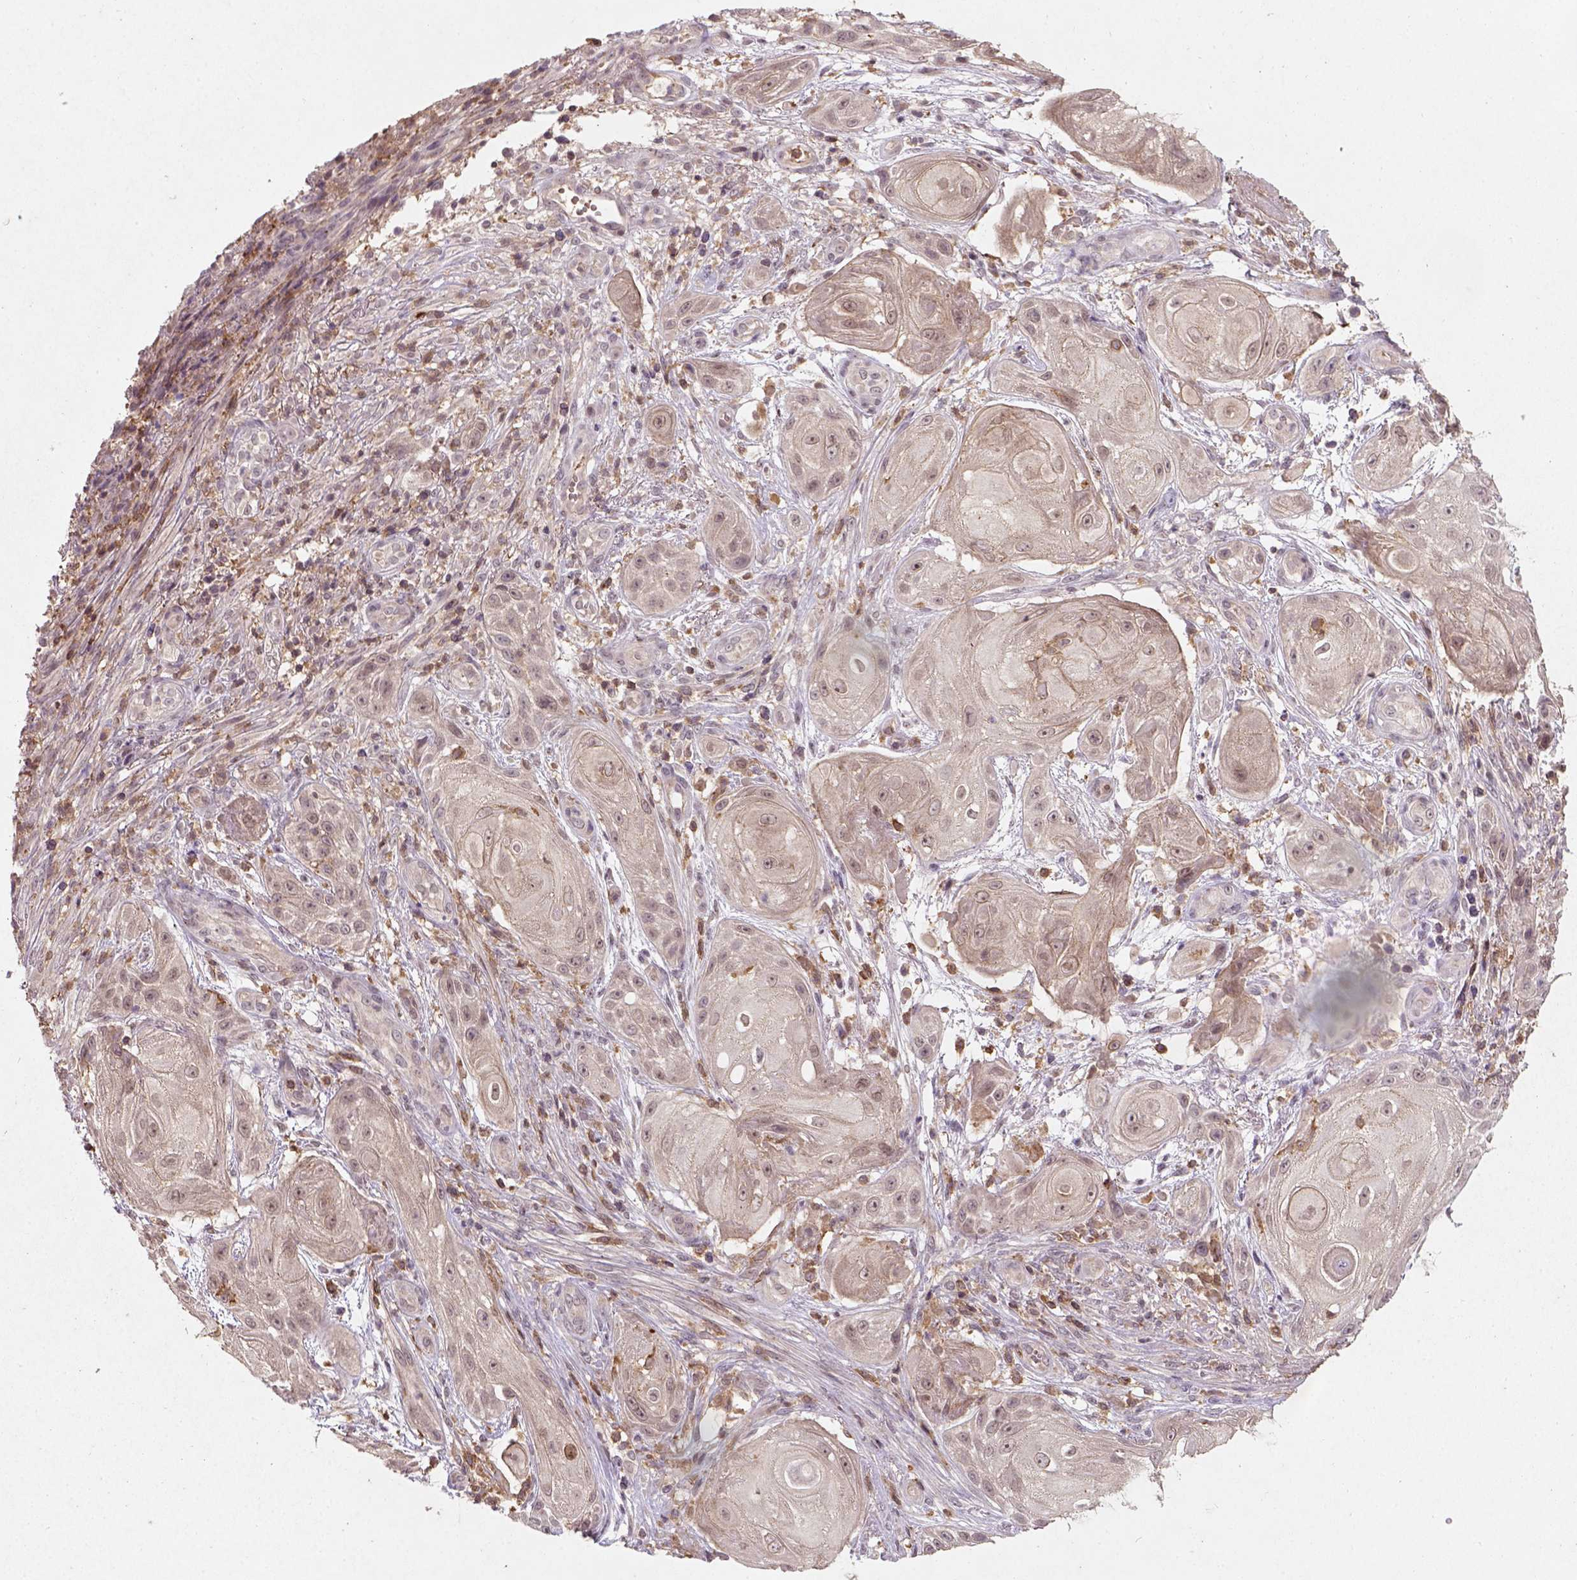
{"staining": {"intensity": "negative", "quantity": "none", "location": "none"}, "tissue": "skin cancer", "cell_type": "Tumor cells", "image_type": "cancer", "snomed": [{"axis": "morphology", "description": "Squamous cell carcinoma, NOS"}, {"axis": "topography", "description": "Skin"}], "caption": "A photomicrograph of squamous cell carcinoma (skin) stained for a protein demonstrates no brown staining in tumor cells.", "gene": "CAMKK1", "patient": {"sex": "male", "age": 62}}